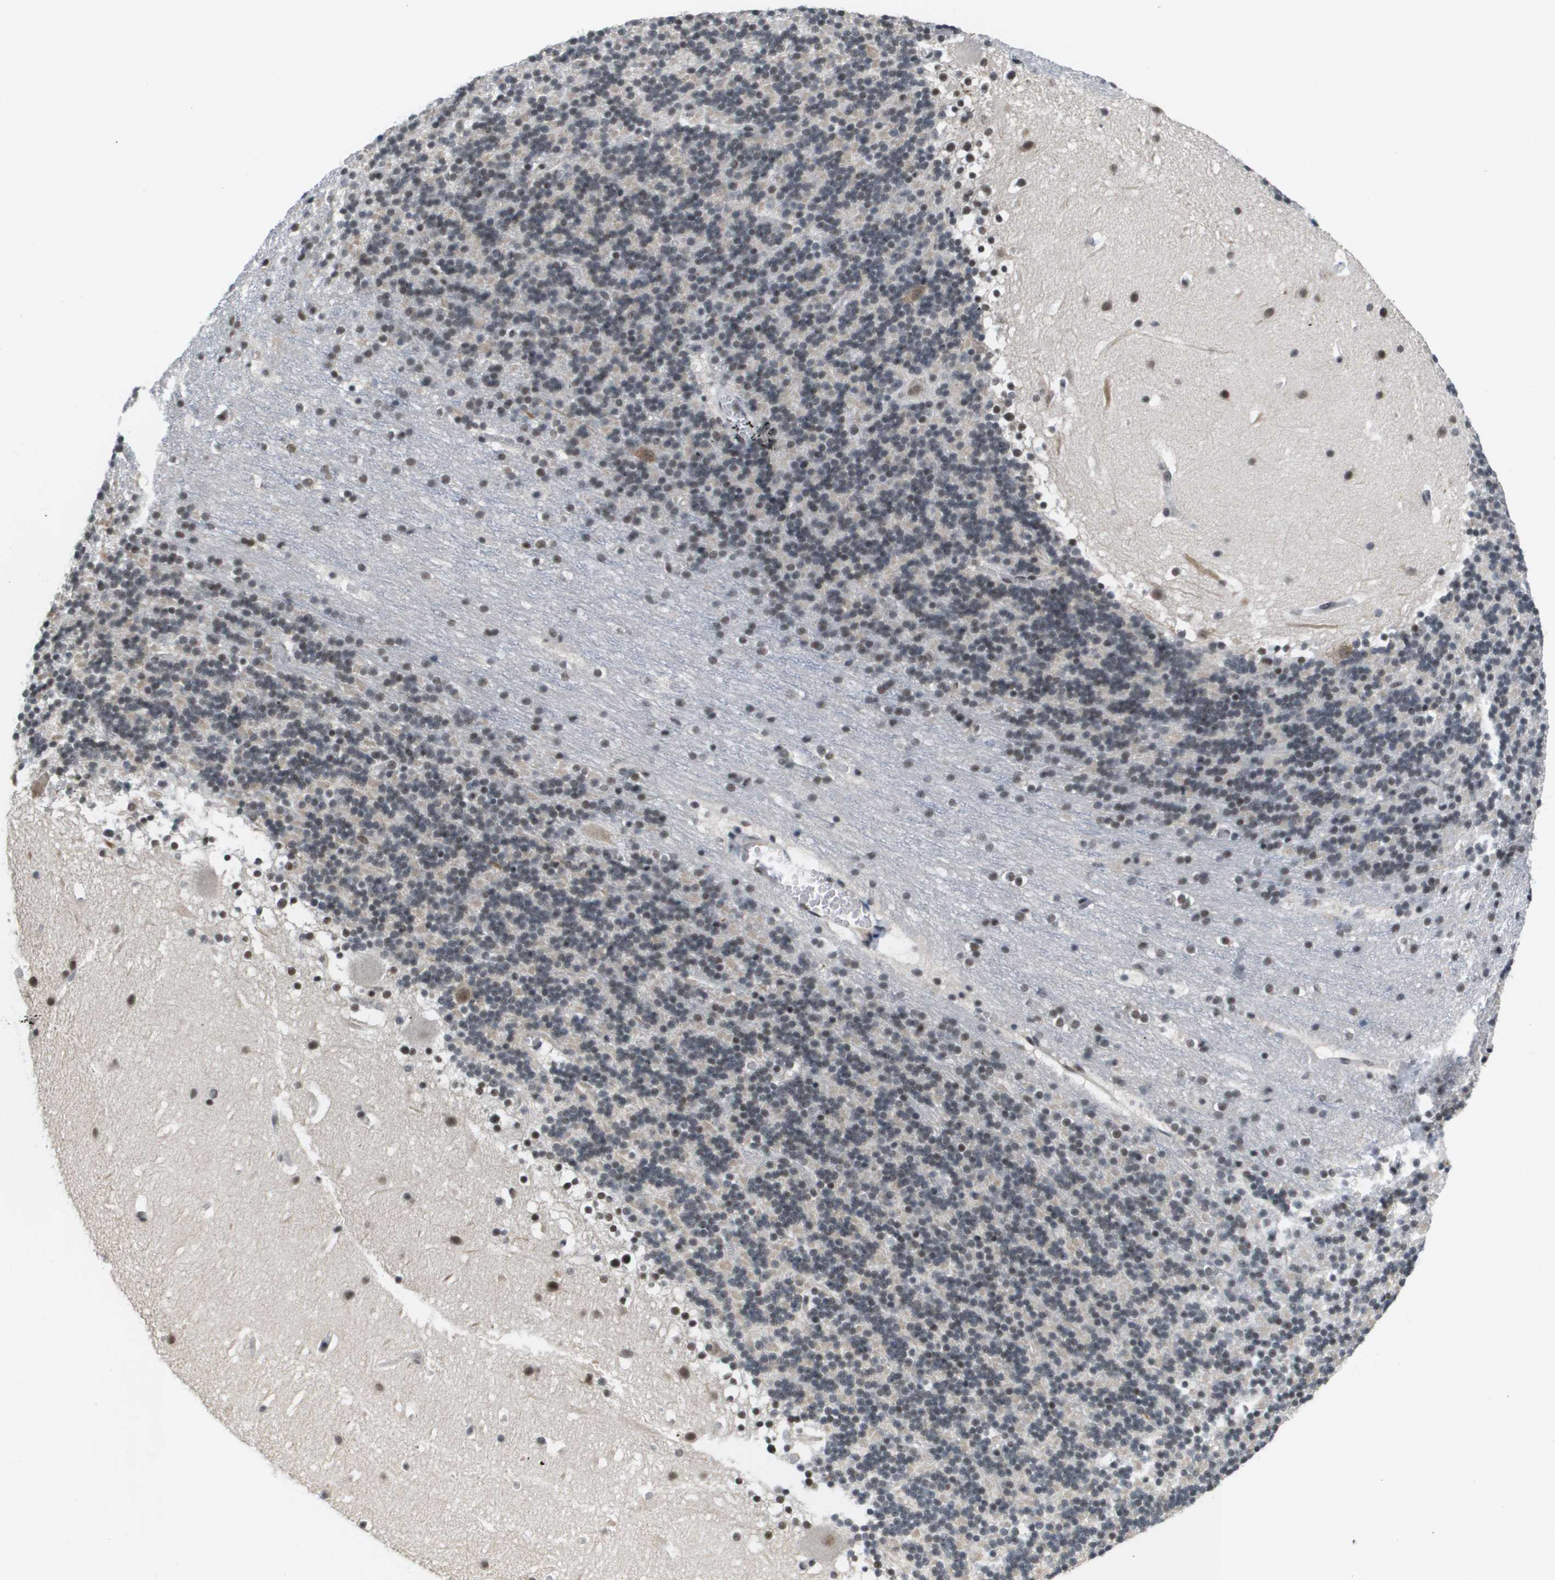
{"staining": {"intensity": "weak", "quantity": "<25%", "location": "nuclear"}, "tissue": "cerebellum", "cell_type": "Cells in granular layer", "image_type": "normal", "snomed": [{"axis": "morphology", "description": "Normal tissue, NOS"}, {"axis": "topography", "description": "Cerebellum"}], "caption": "Protein analysis of benign cerebellum shows no significant expression in cells in granular layer.", "gene": "ISY1", "patient": {"sex": "male", "age": 45}}